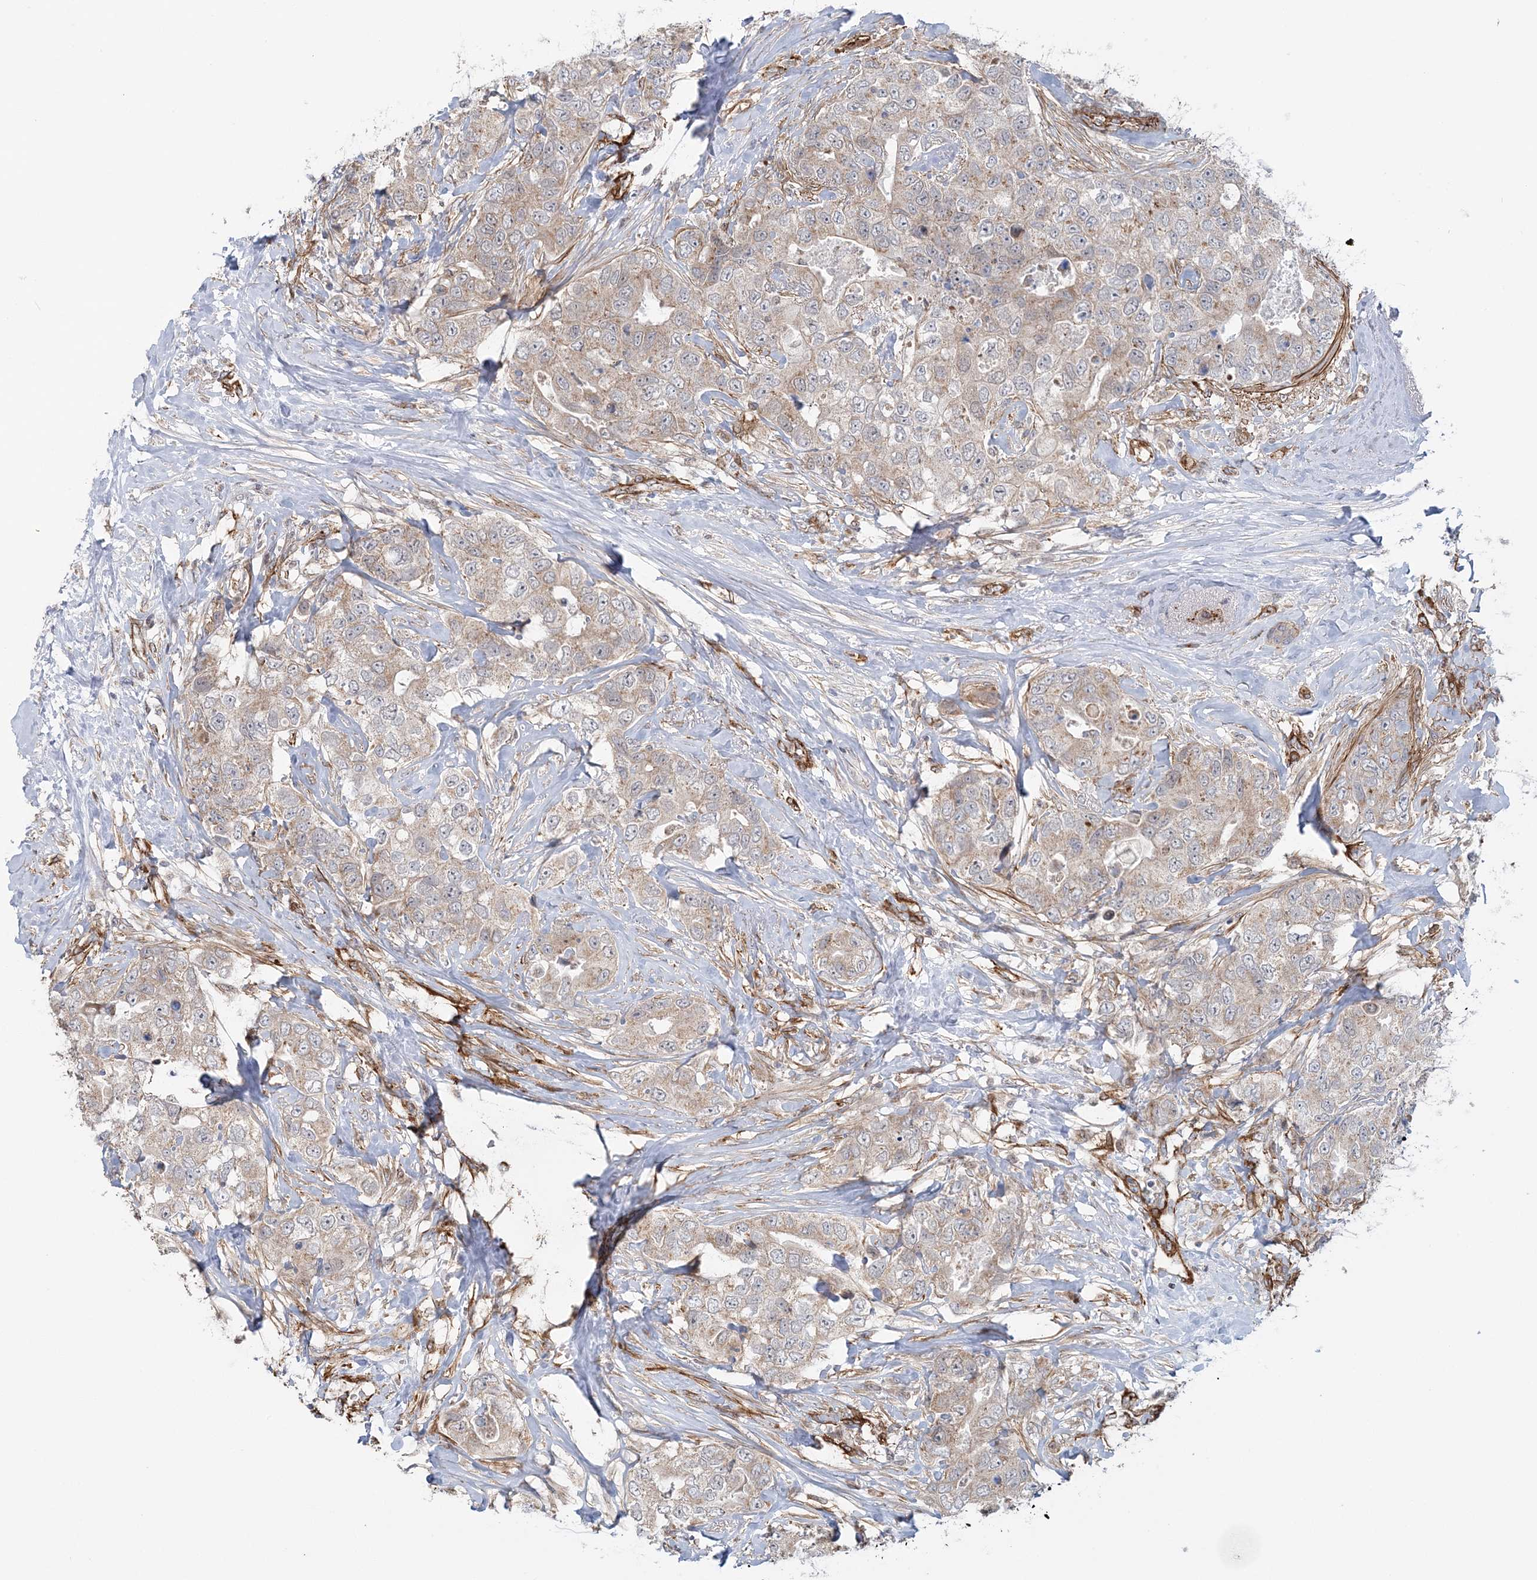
{"staining": {"intensity": "weak", "quantity": "25%-75%", "location": "cytoplasmic/membranous"}, "tissue": "breast cancer", "cell_type": "Tumor cells", "image_type": "cancer", "snomed": [{"axis": "morphology", "description": "Duct carcinoma"}, {"axis": "topography", "description": "Breast"}], "caption": "This is a photomicrograph of IHC staining of breast cancer, which shows weak staining in the cytoplasmic/membranous of tumor cells.", "gene": "AFAP1L2", "patient": {"sex": "female", "age": 62}}